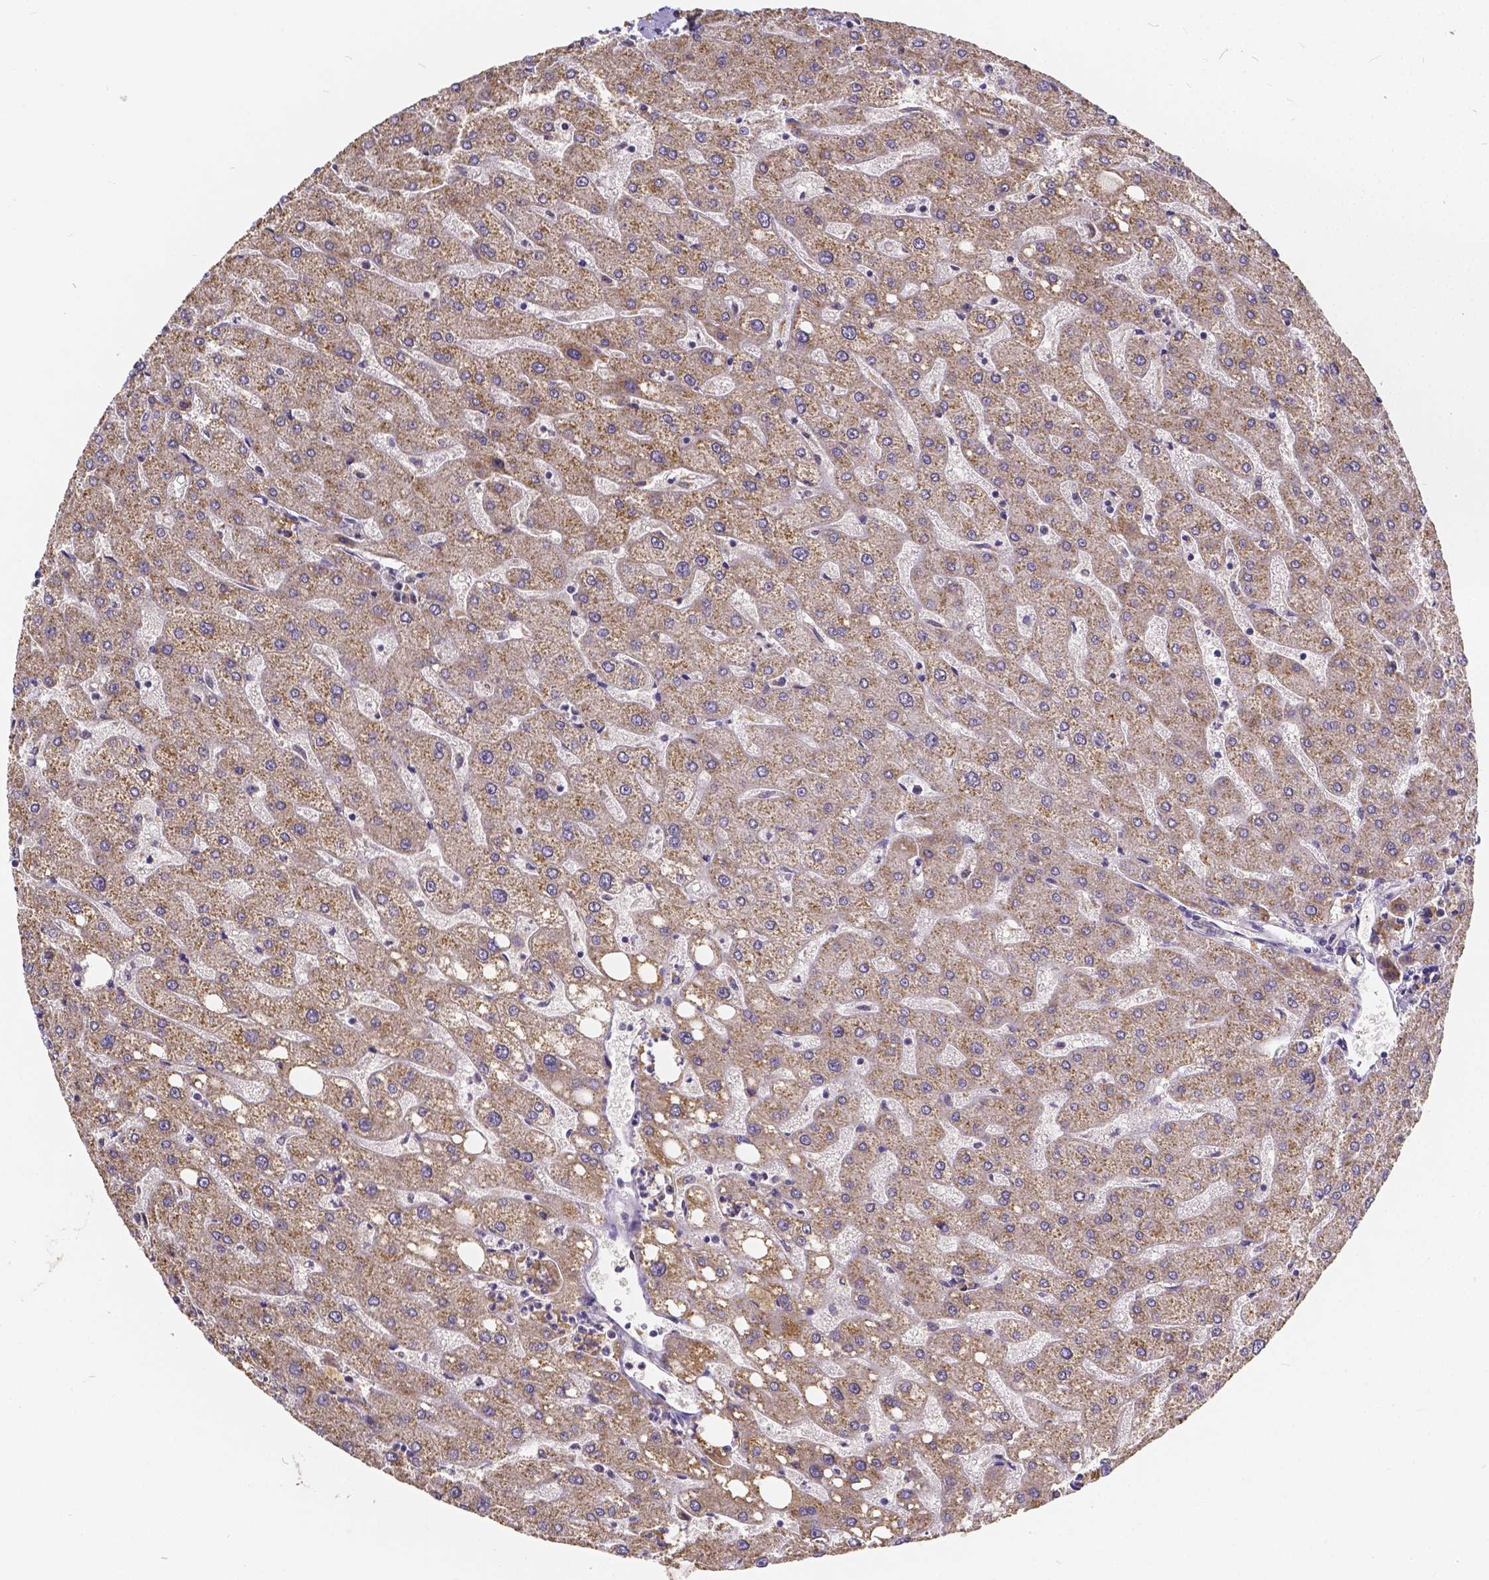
{"staining": {"intensity": "negative", "quantity": "none", "location": "none"}, "tissue": "liver", "cell_type": "Cholangiocytes", "image_type": "normal", "snomed": [{"axis": "morphology", "description": "Normal tissue, NOS"}, {"axis": "topography", "description": "Liver"}], "caption": "Immunohistochemistry (IHC) micrograph of unremarkable human liver stained for a protein (brown), which exhibits no positivity in cholangiocytes.", "gene": "CTNNA2", "patient": {"sex": "male", "age": 67}}